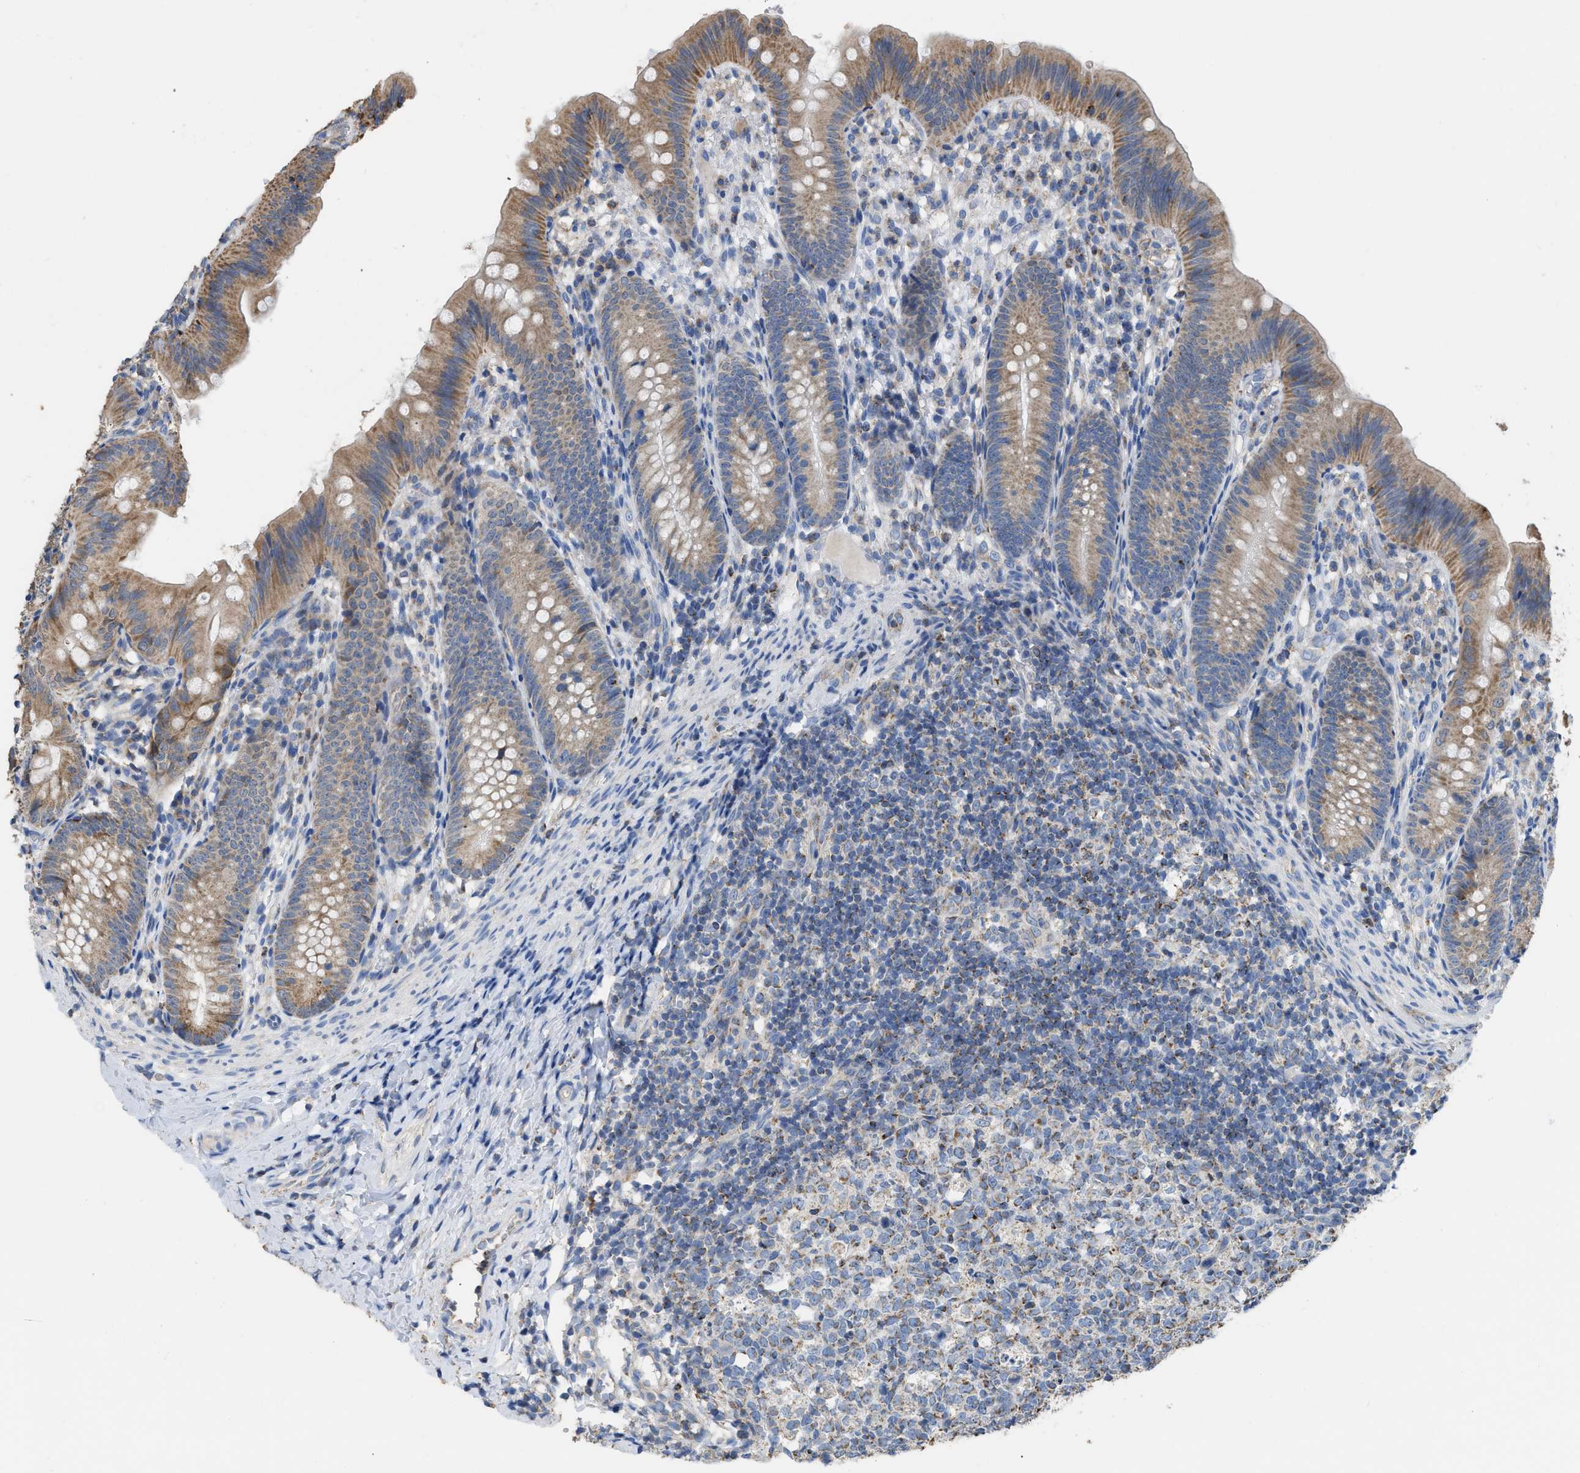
{"staining": {"intensity": "moderate", "quantity": ">75%", "location": "cytoplasmic/membranous"}, "tissue": "appendix", "cell_type": "Glandular cells", "image_type": "normal", "snomed": [{"axis": "morphology", "description": "Normal tissue, NOS"}, {"axis": "topography", "description": "Appendix"}], "caption": "A micrograph of appendix stained for a protein reveals moderate cytoplasmic/membranous brown staining in glandular cells.", "gene": "AK2", "patient": {"sex": "male", "age": 1}}